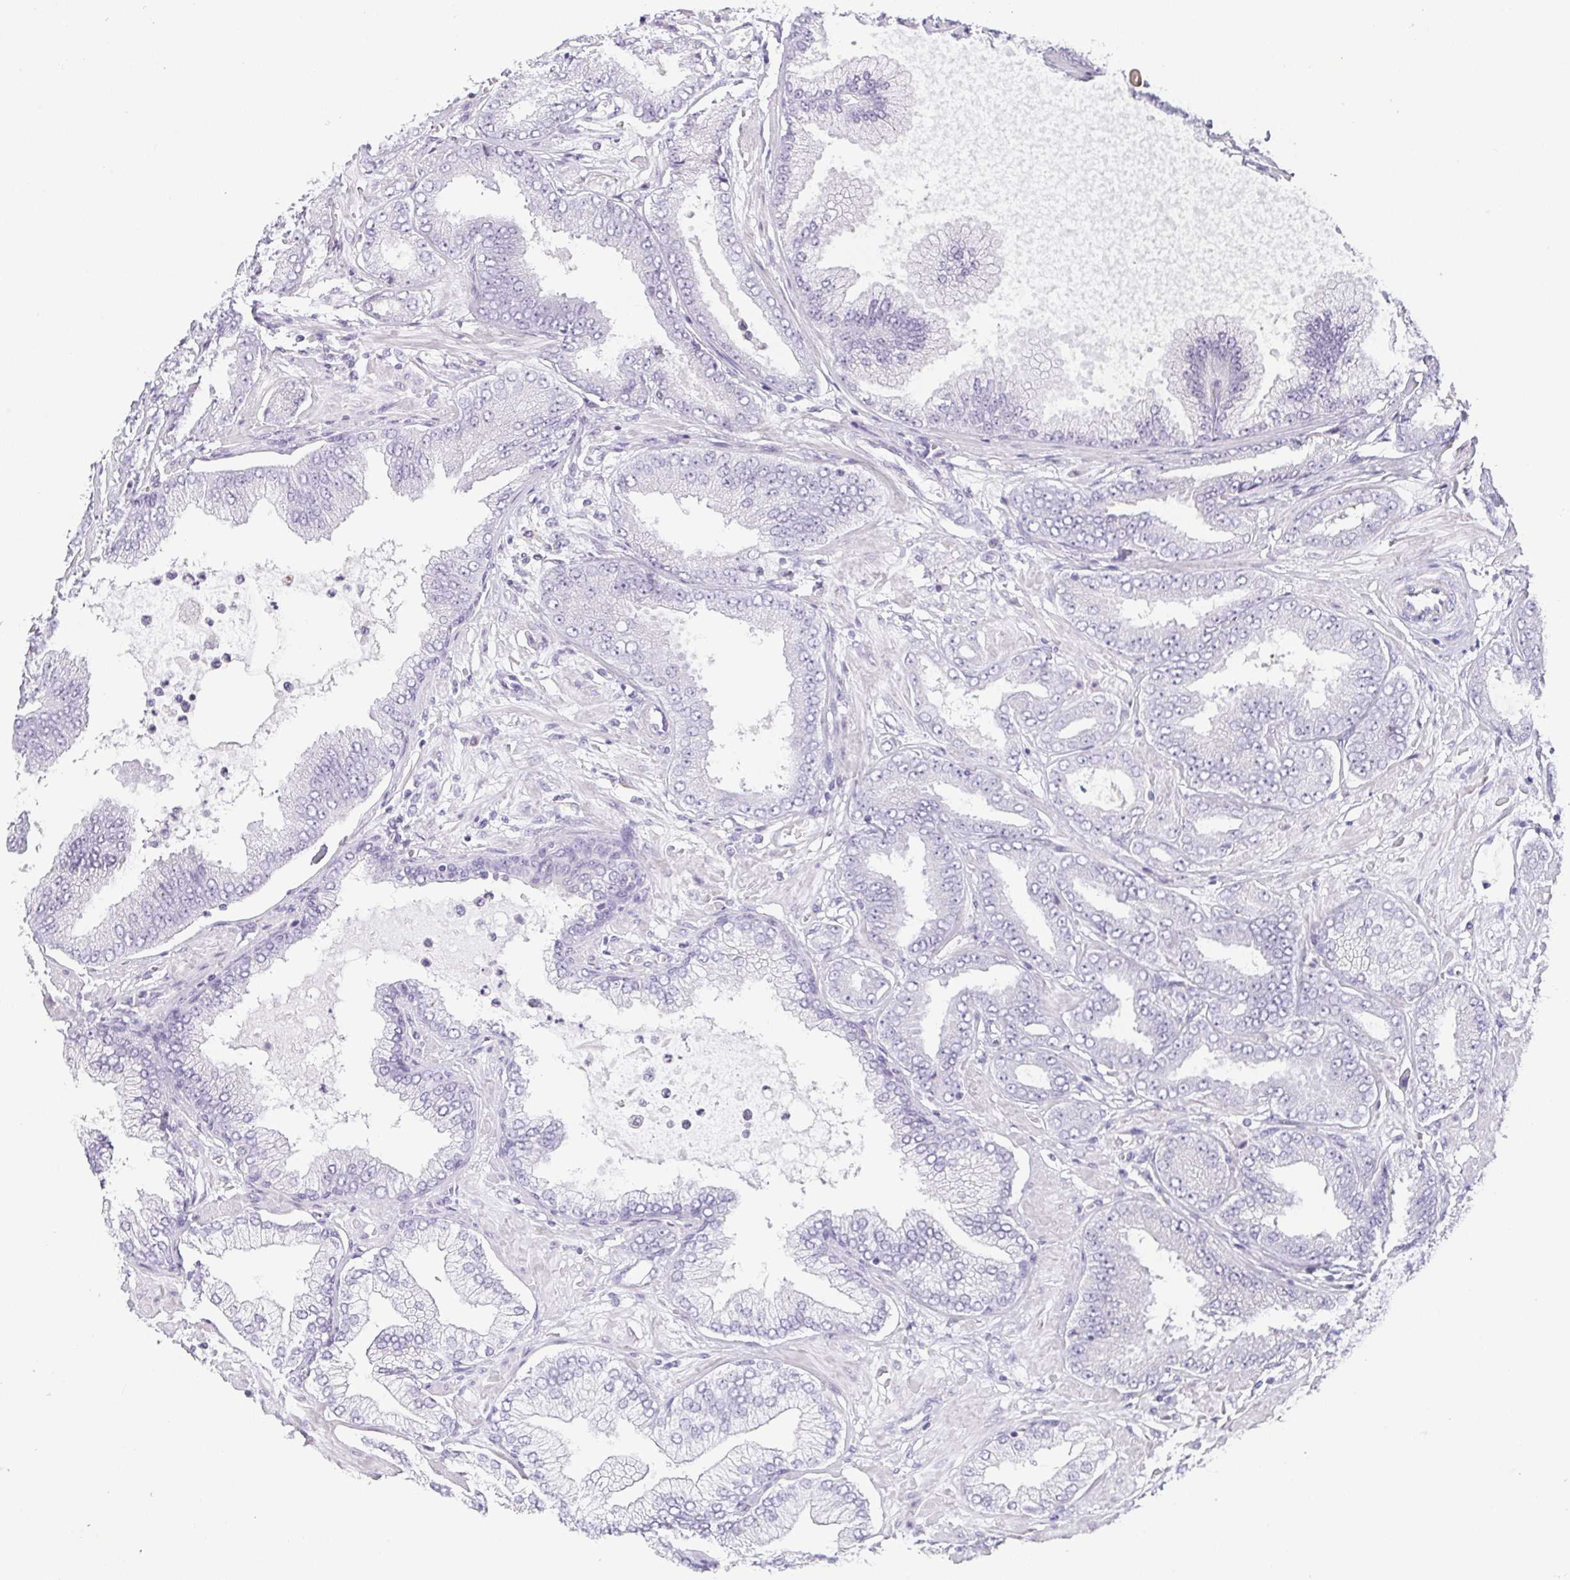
{"staining": {"intensity": "negative", "quantity": "none", "location": "none"}, "tissue": "prostate cancer", "cell_type": "Tumor cells", "image_type": "cancer", "snomed": [{"axis": "morphology", "description": "Adenocarcinoma, Low grade"}, {"axis": "topography", "description": "Prostate"}], "caption": "Immunohistochemistry (IHC) micrograph of neoplastic tissue: prostate low-grade adenocarcinoma stained with DAB (3,3'-diaminobenzidine) shows no significant protein expression in tumor cells.", "gene": "PRR27", "patient": {"sex": "male", "age": 55}}